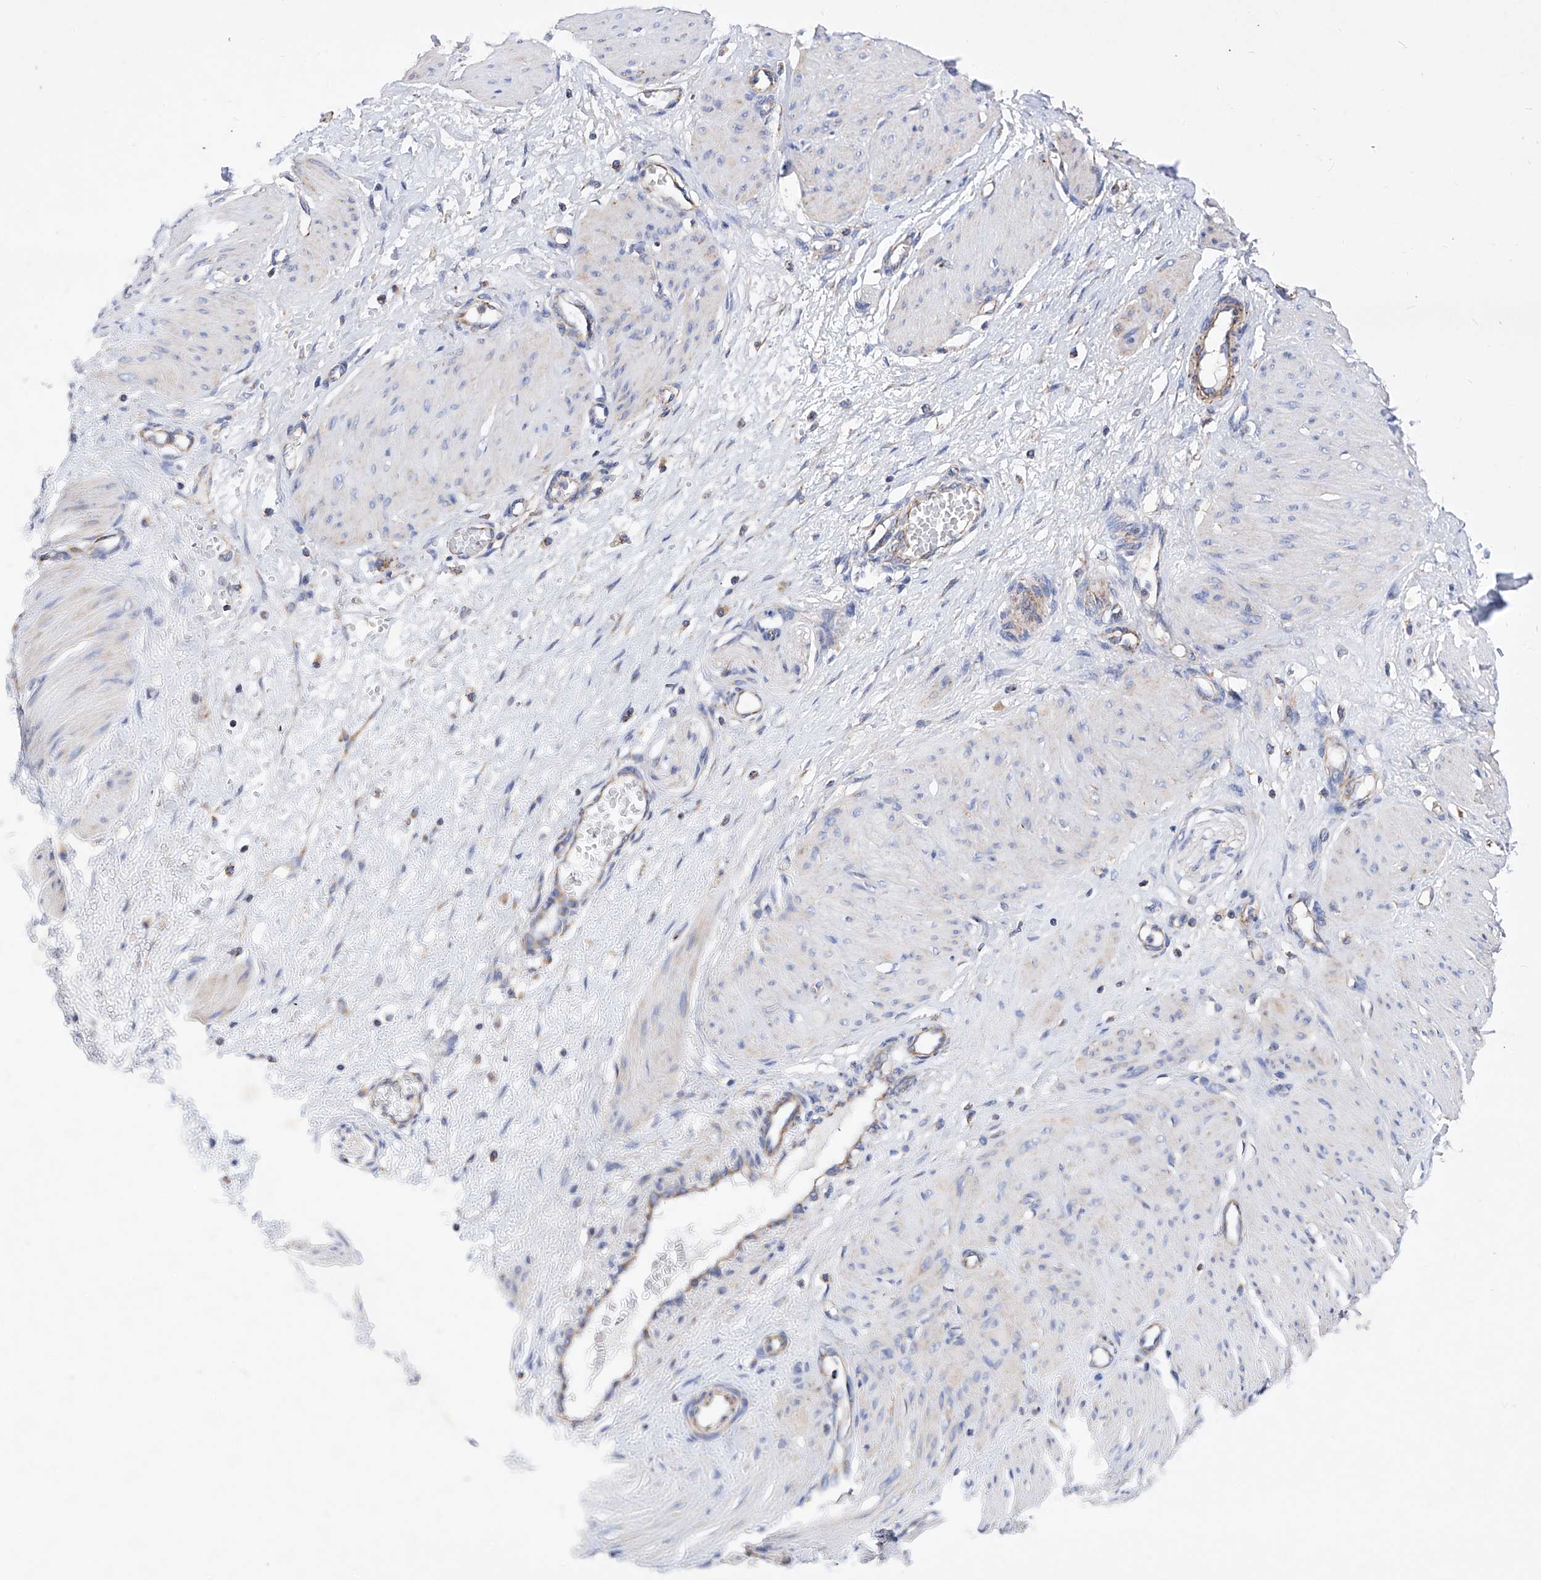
{"staining": {"intensity": "weak", "quantity": "25%-75%", "location": "cytoplasmic/membranous"}, "tissue": "smooth muscle", "cell_type": "Smooth muscle cells", "image_type": "normal", "snomed": [{"axis": "morphology", "description": "Normal tissue, NOS"}, {"axis": "topography", "description": "Endometrium"}], "caption": "Brown immunohistochemical staining in benign smooth muscle displays weak cytoplasmic/membranous staining in about 25%-75% of smooth muscle cells.", "gene": "HRNR", "patient": {"sex": "female", "age": 33}}